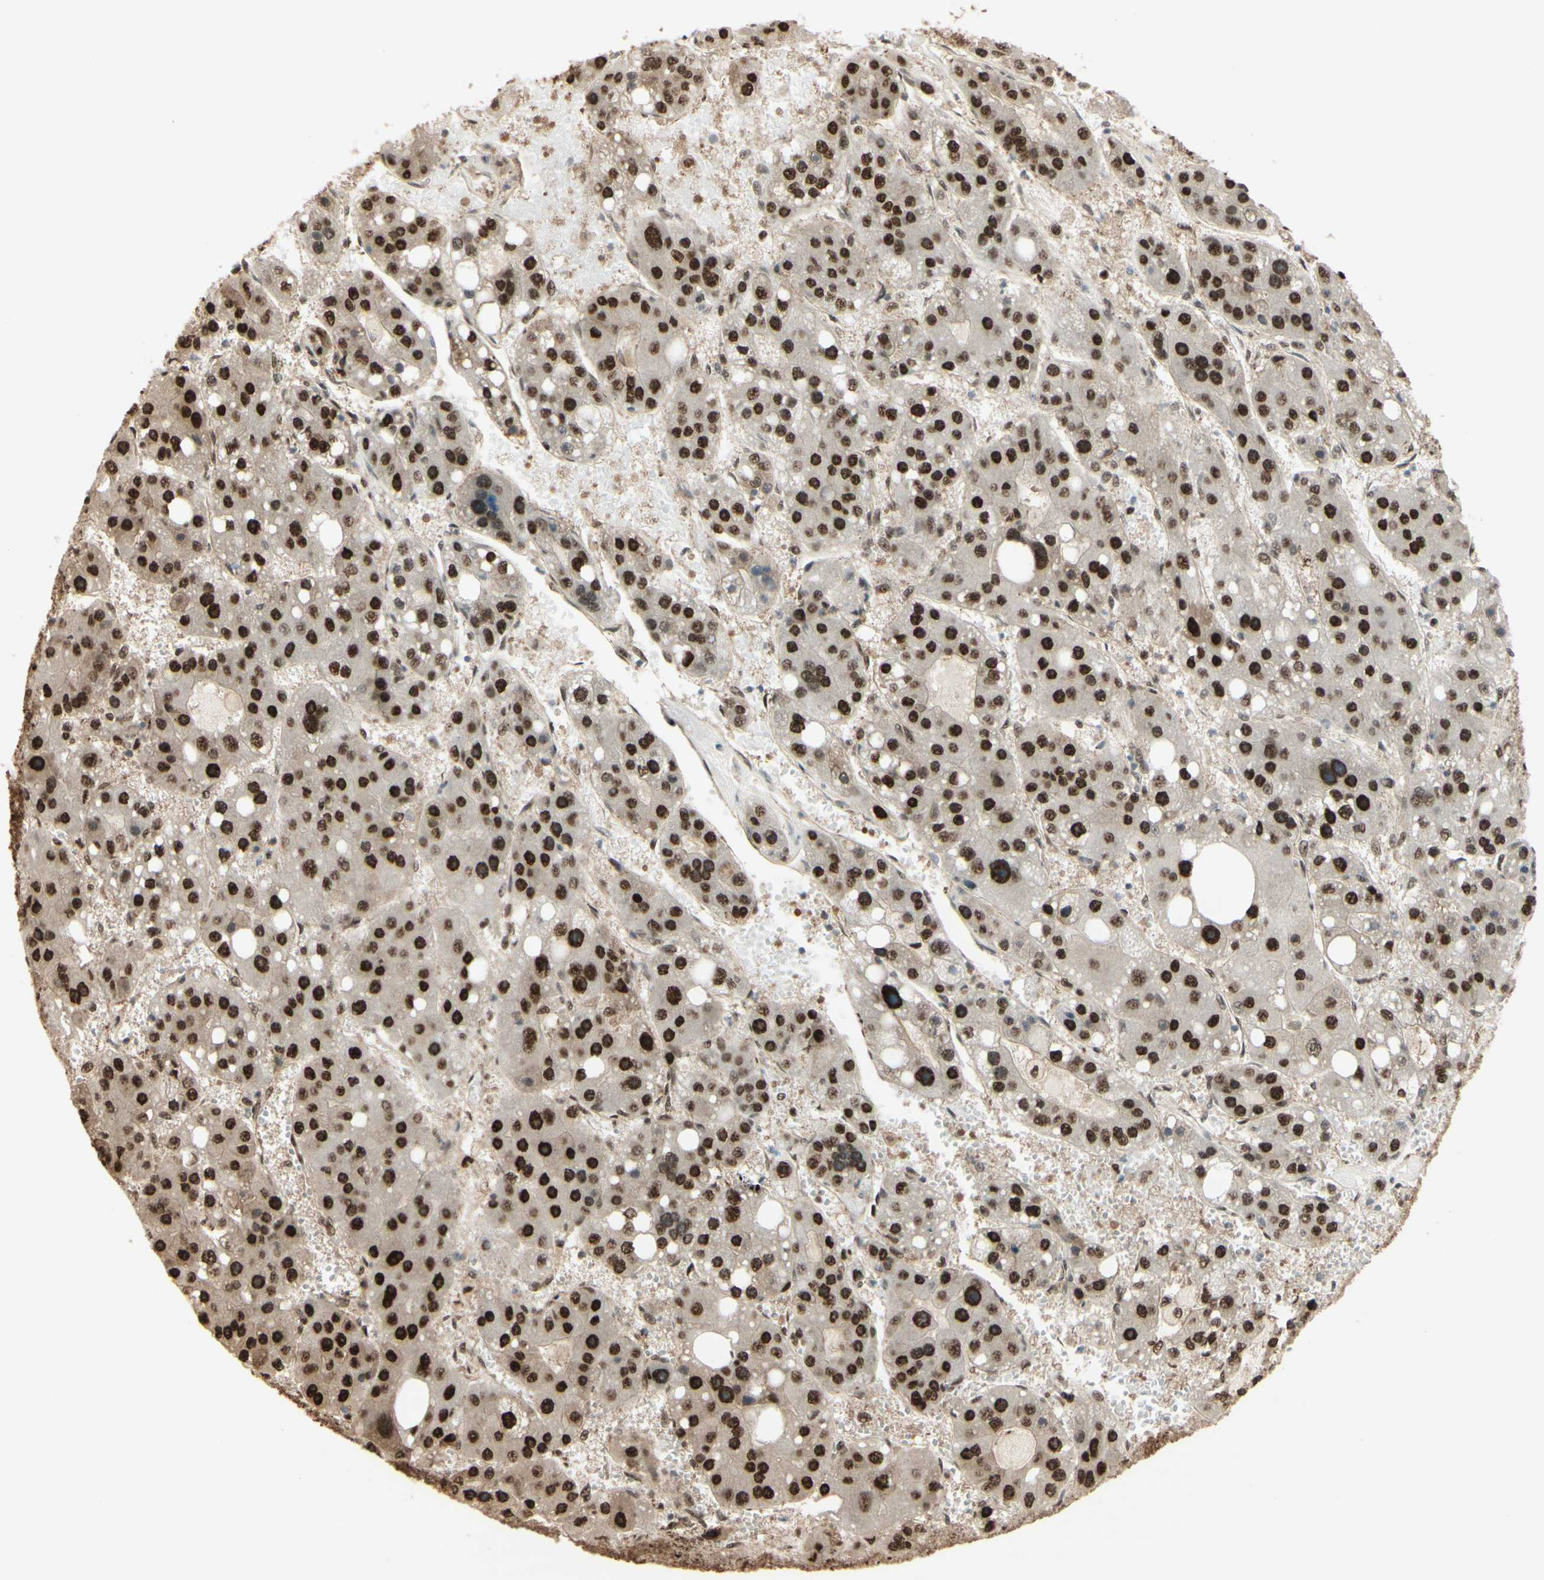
{"staining": {"intensity": "strong", "quantity": ">75%", "location": "nuclear"}, "tissue": "liver cancer", "cell_type": "Tumor cells", "image_type": "cancer", "snomed": [{"axis": "morphology", "description": "Carcinoma, Hepatocellular, NOS"}, {"axis": "topography", "description": "Liver"}], "caption": "A high amount of strong nuclear positivity is appreciated in approximately >75% of tumor cells in liver hepatocellular carcinoma tissue.", "gene": "HSF1", "patient": {"sex": "female", "age": 61}}